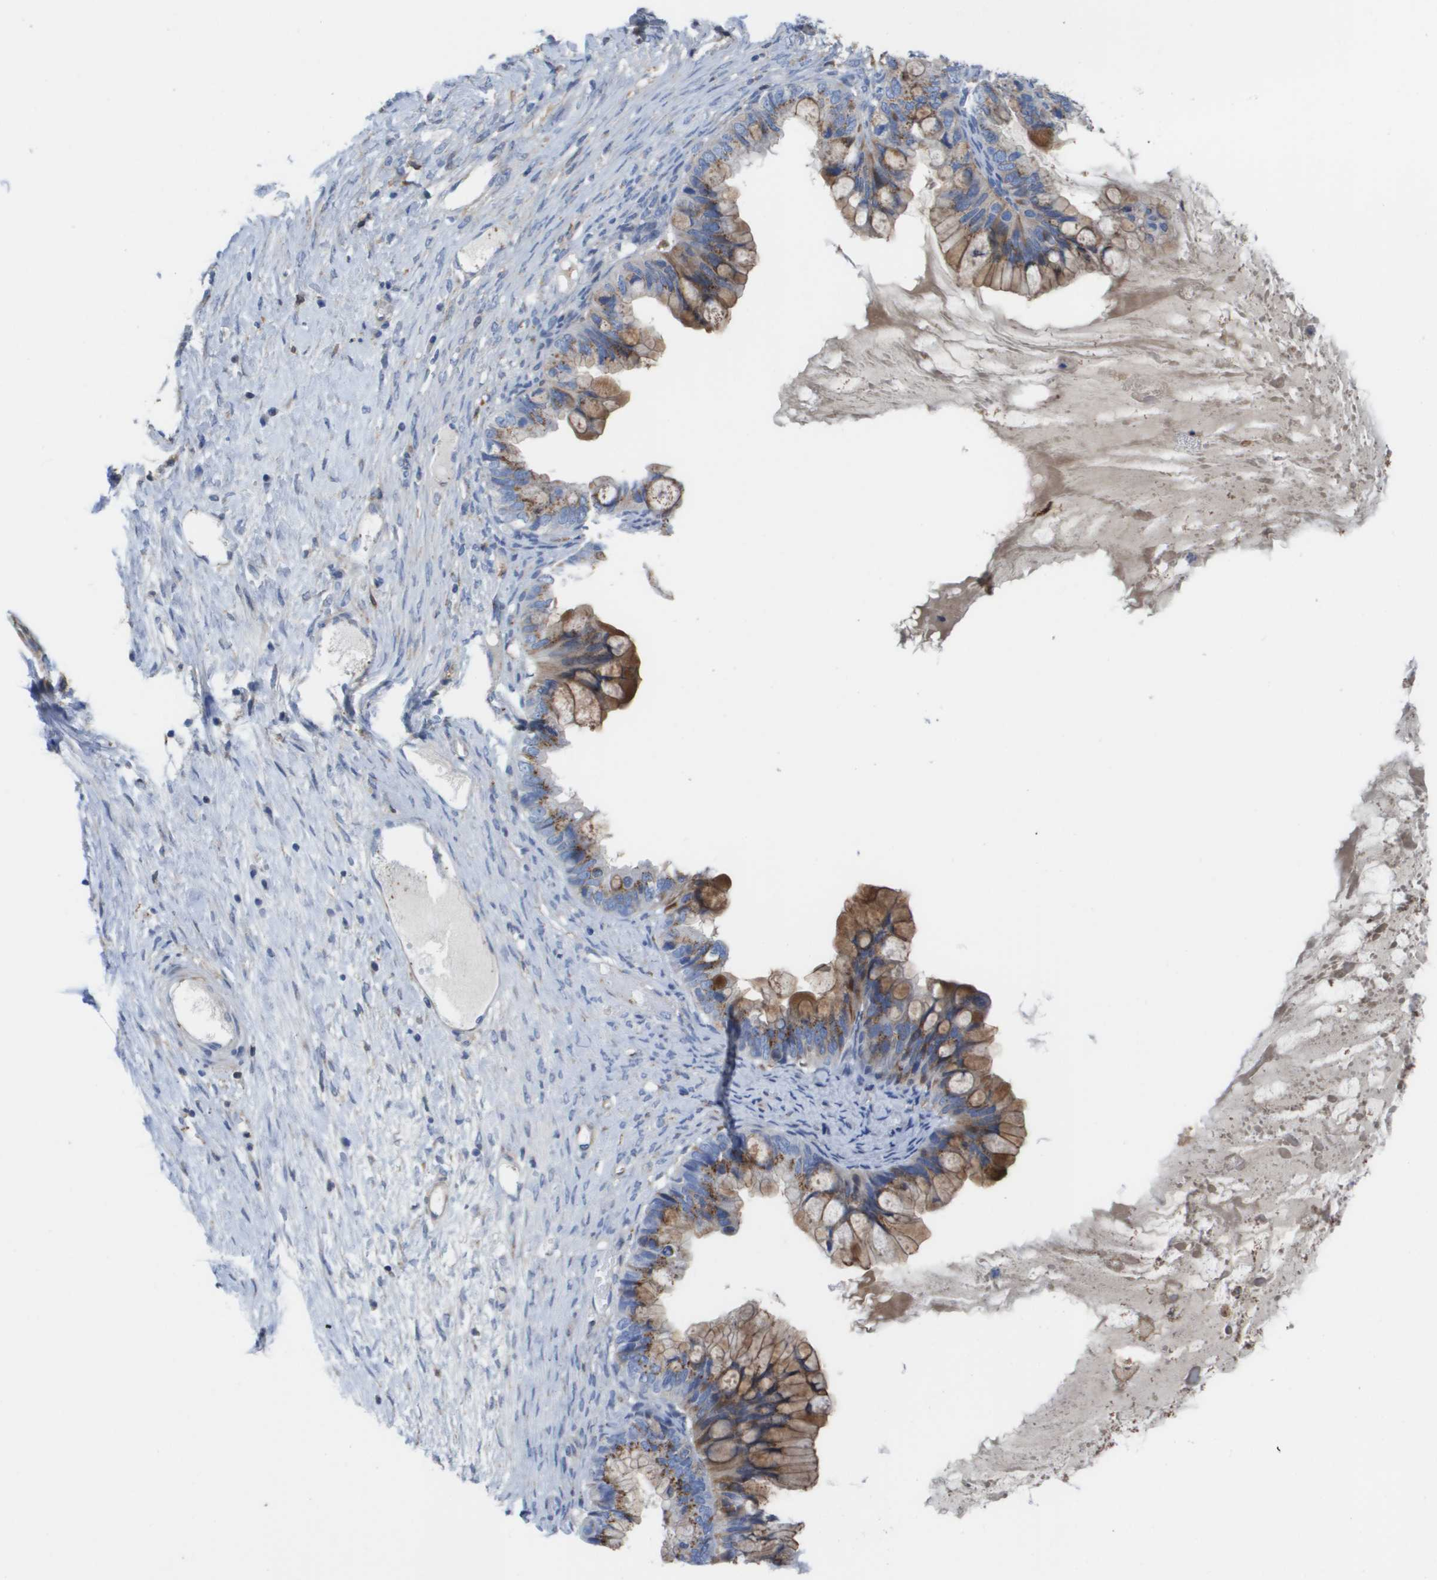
{"staining": {"intensity": "moderate", "quantity": ">75%", "location": "cytoplasmic/membranous"}, "tissue": "ovarian cancer", "cell_type": "Tumor cells", "image_type": "cancer", "snomed": [{"axis": "morphology", "description": "Cystadenocarcinoma, mucinous, NOS"}, {"axis": "topography", "description": "Ovary"}], "caption": "Immunohistochemical staining of human ovarian cancer (mucinous cystadenocarcinoma) reveals moderate cytoplasmic/membranous protein positivity in approximately >75% of tumor cells. The protein of interest is stained brown, and the nuclei are stained in blue (DAB (3,3'-diaminobenzidine) IHC with brightfield microscopy, high magnification).", "gene": "SLC37A2", "patient": {"sex": "female", "age": 80}}